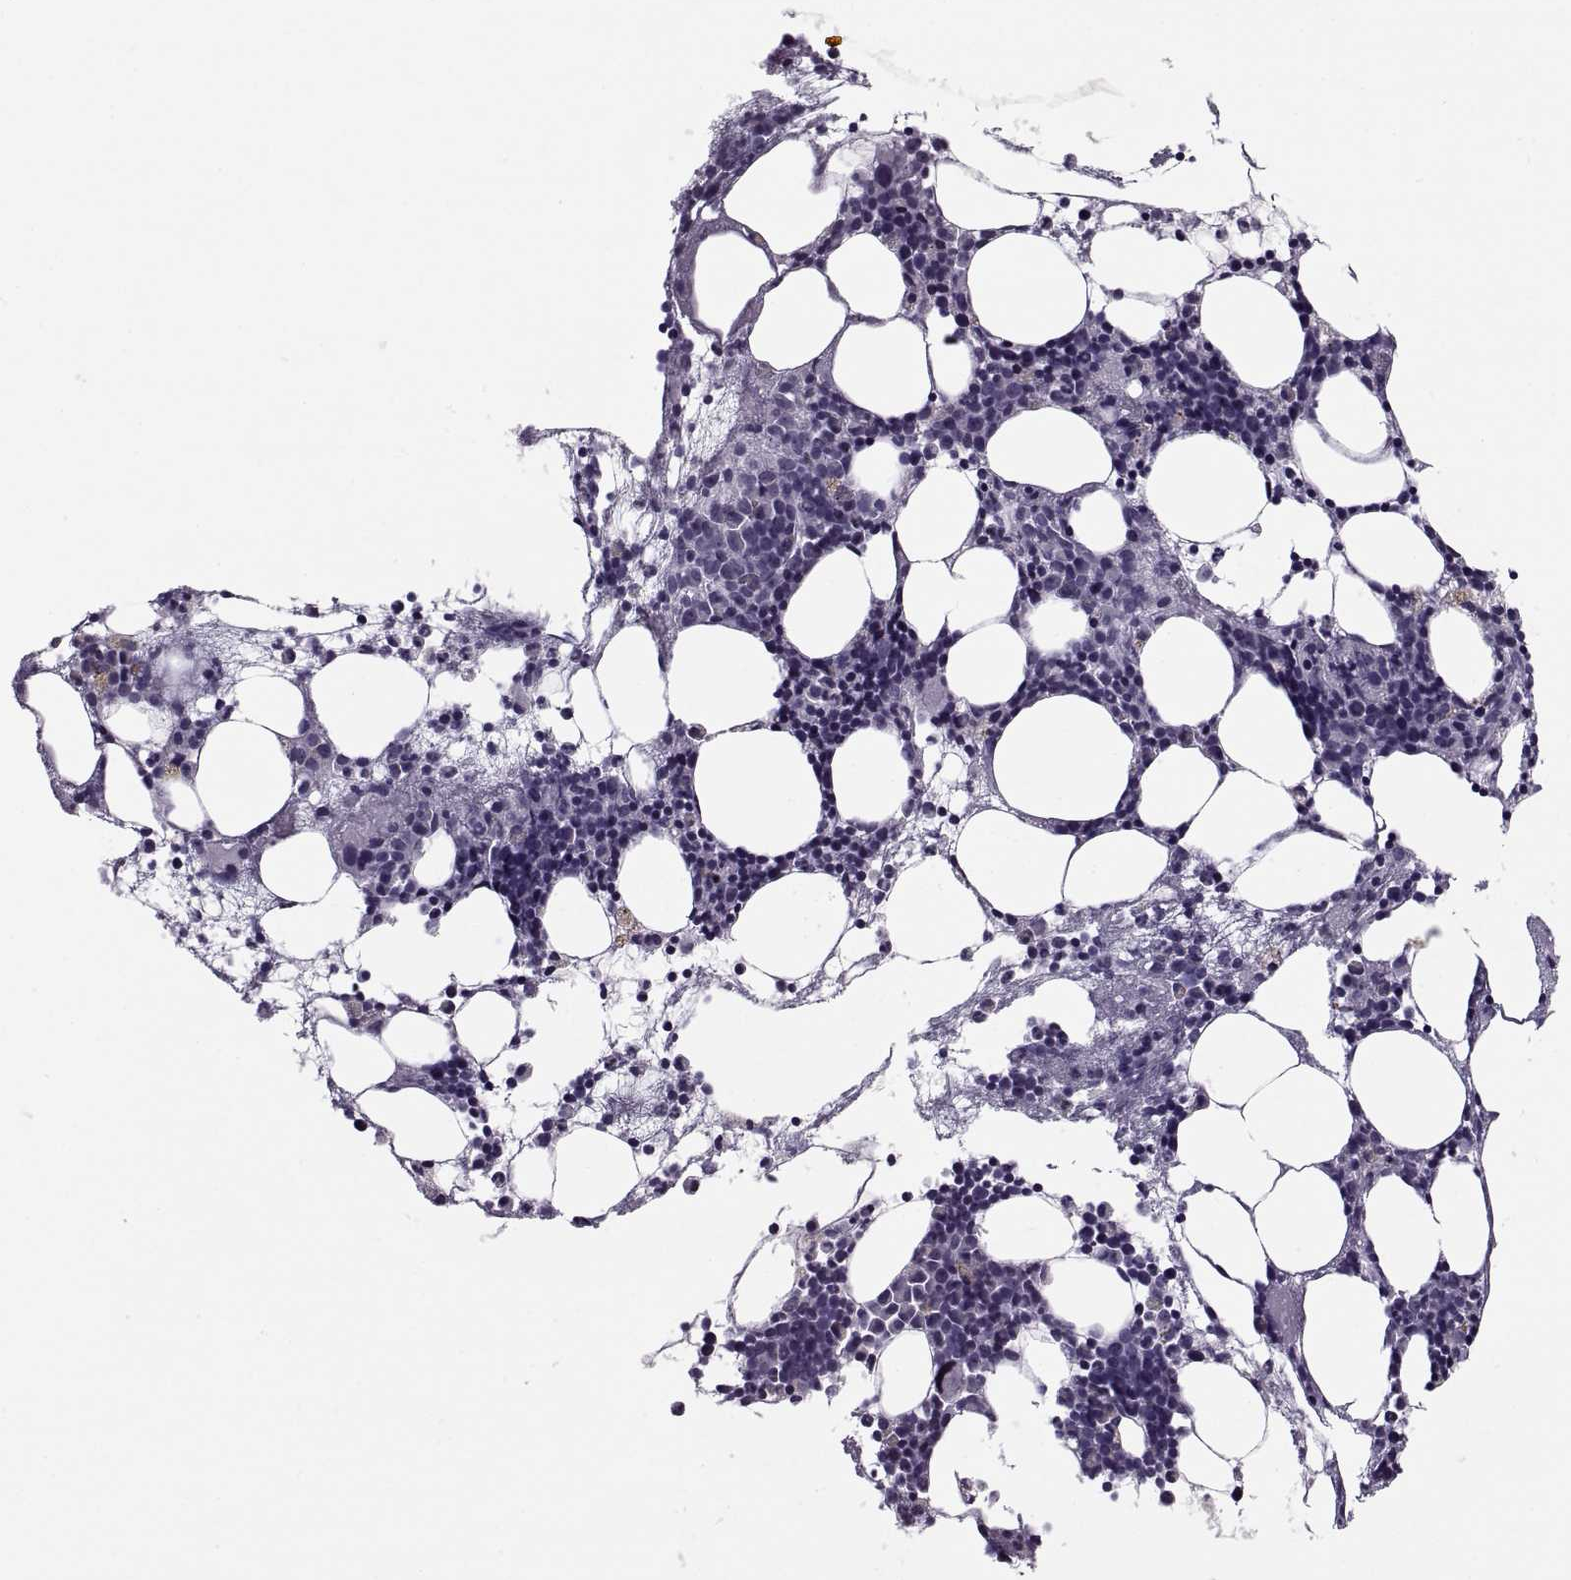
{"staining": {"intensity": "negative", "quantity": "none", "location": "none"}, "tissue": "bone marrow", "cell_type": "Hematopoietic cells", "image_type": "normal", "snomed": [{"axis": "morphology", "description": "Normal tissue, NOS"}, {"axis": "topography", "description": "Bone marrow"}], "caption": "High power microscopy micrograph of an IHC photomicrograph of unremarkable bone marrow, revealing no significant expression in hematopoietic cells.", "gene": "TBC1D3B", "patient": {"sex": "male", "age": 54}}